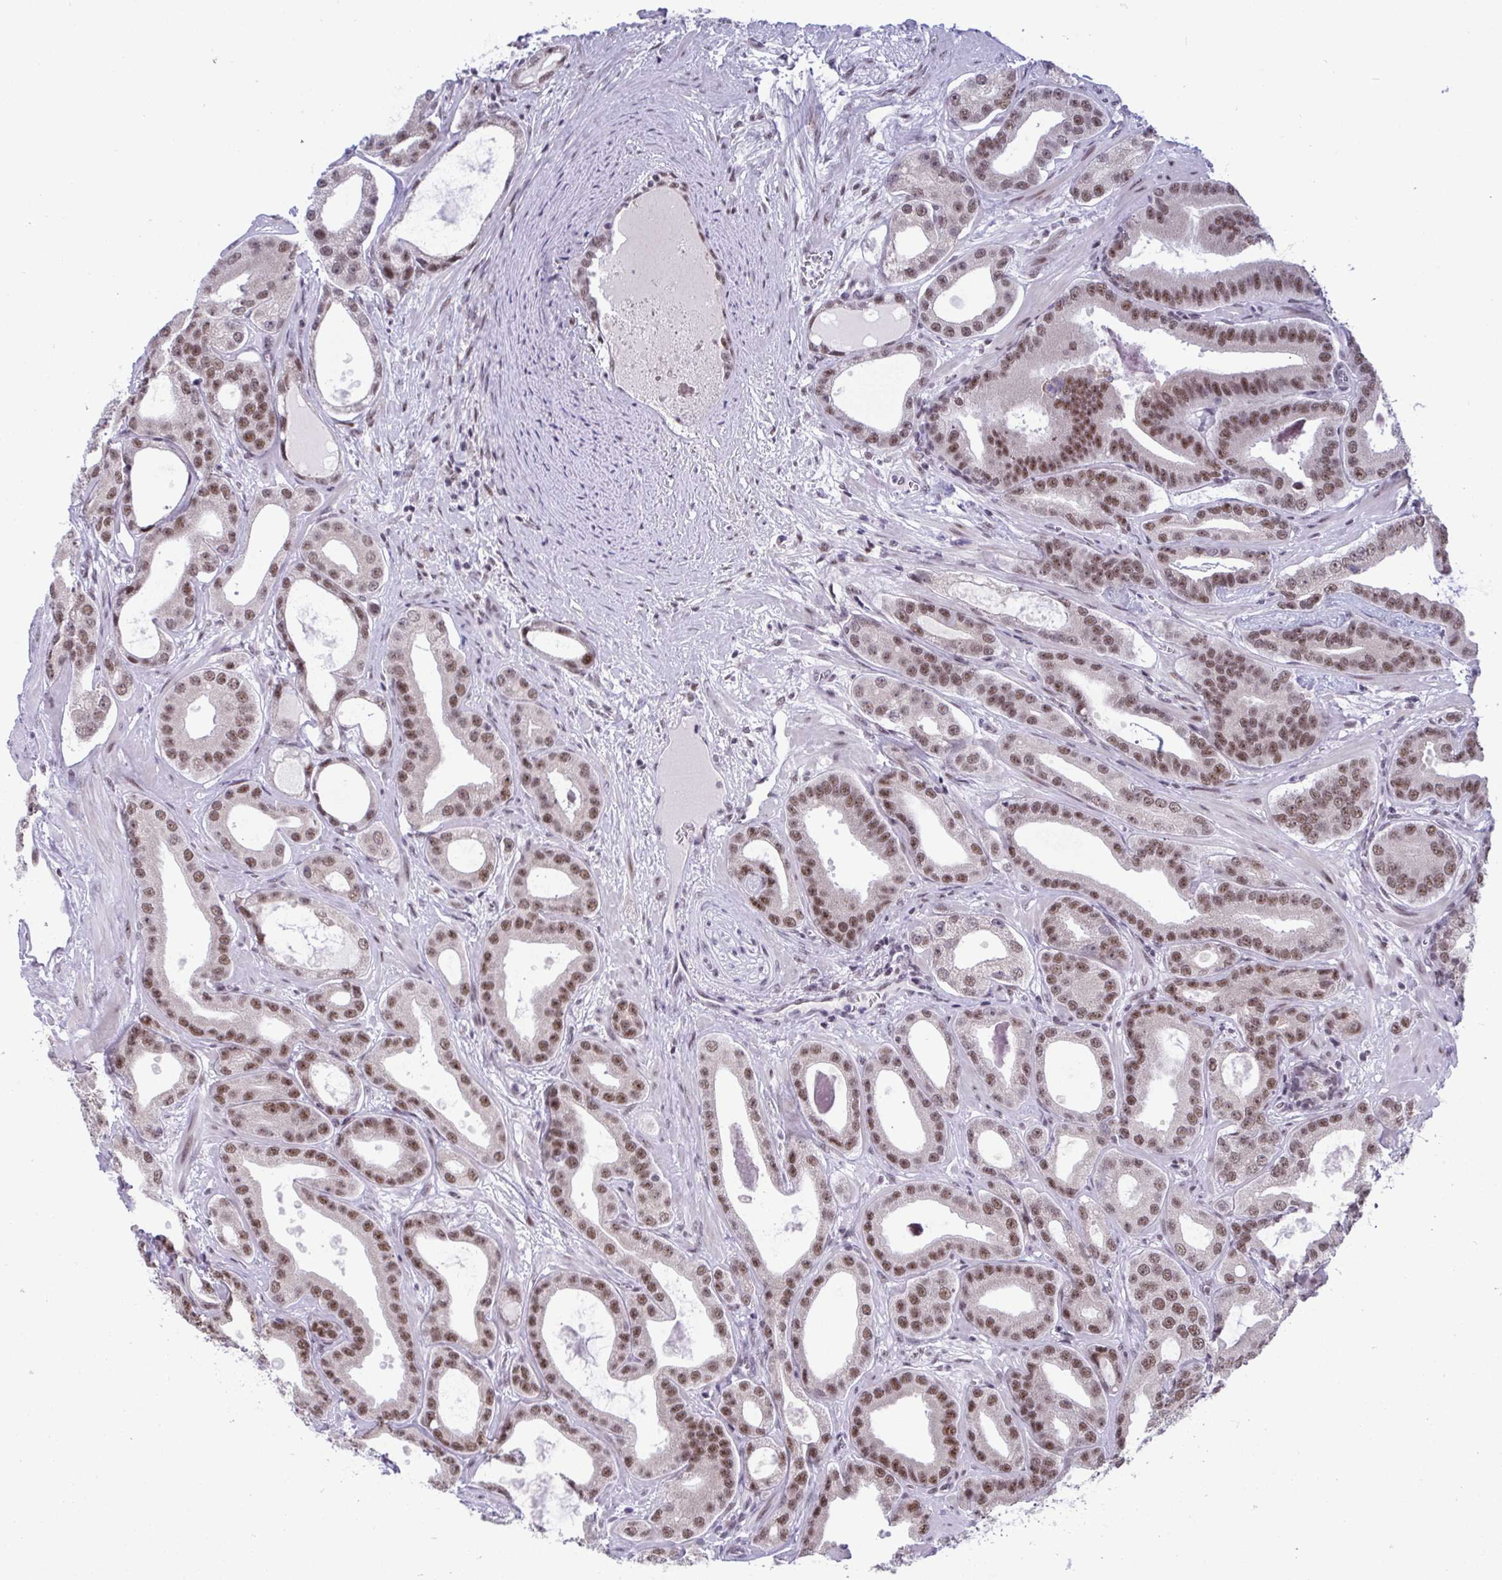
{"staining": {"intensity": "moderate", "quantity": ">75%", "location": "nuclear"}, "tissue": "prostate cancer", "cell_type": "Tumor cells", "image_type": "cancer", "snomed": [{"axis": "morphology", "description": "Adenocarcinoma, High grade"}, {"axis": "topography", "description": "Prostate"}], "caption": "An image showing moderate nuclear positivity in about >75% of tumor cells in prostate cancer, as visualized by brown immunohistochemical staining.", "gene": "WBP11", "patient": {"sex": "male", "age": 65}}